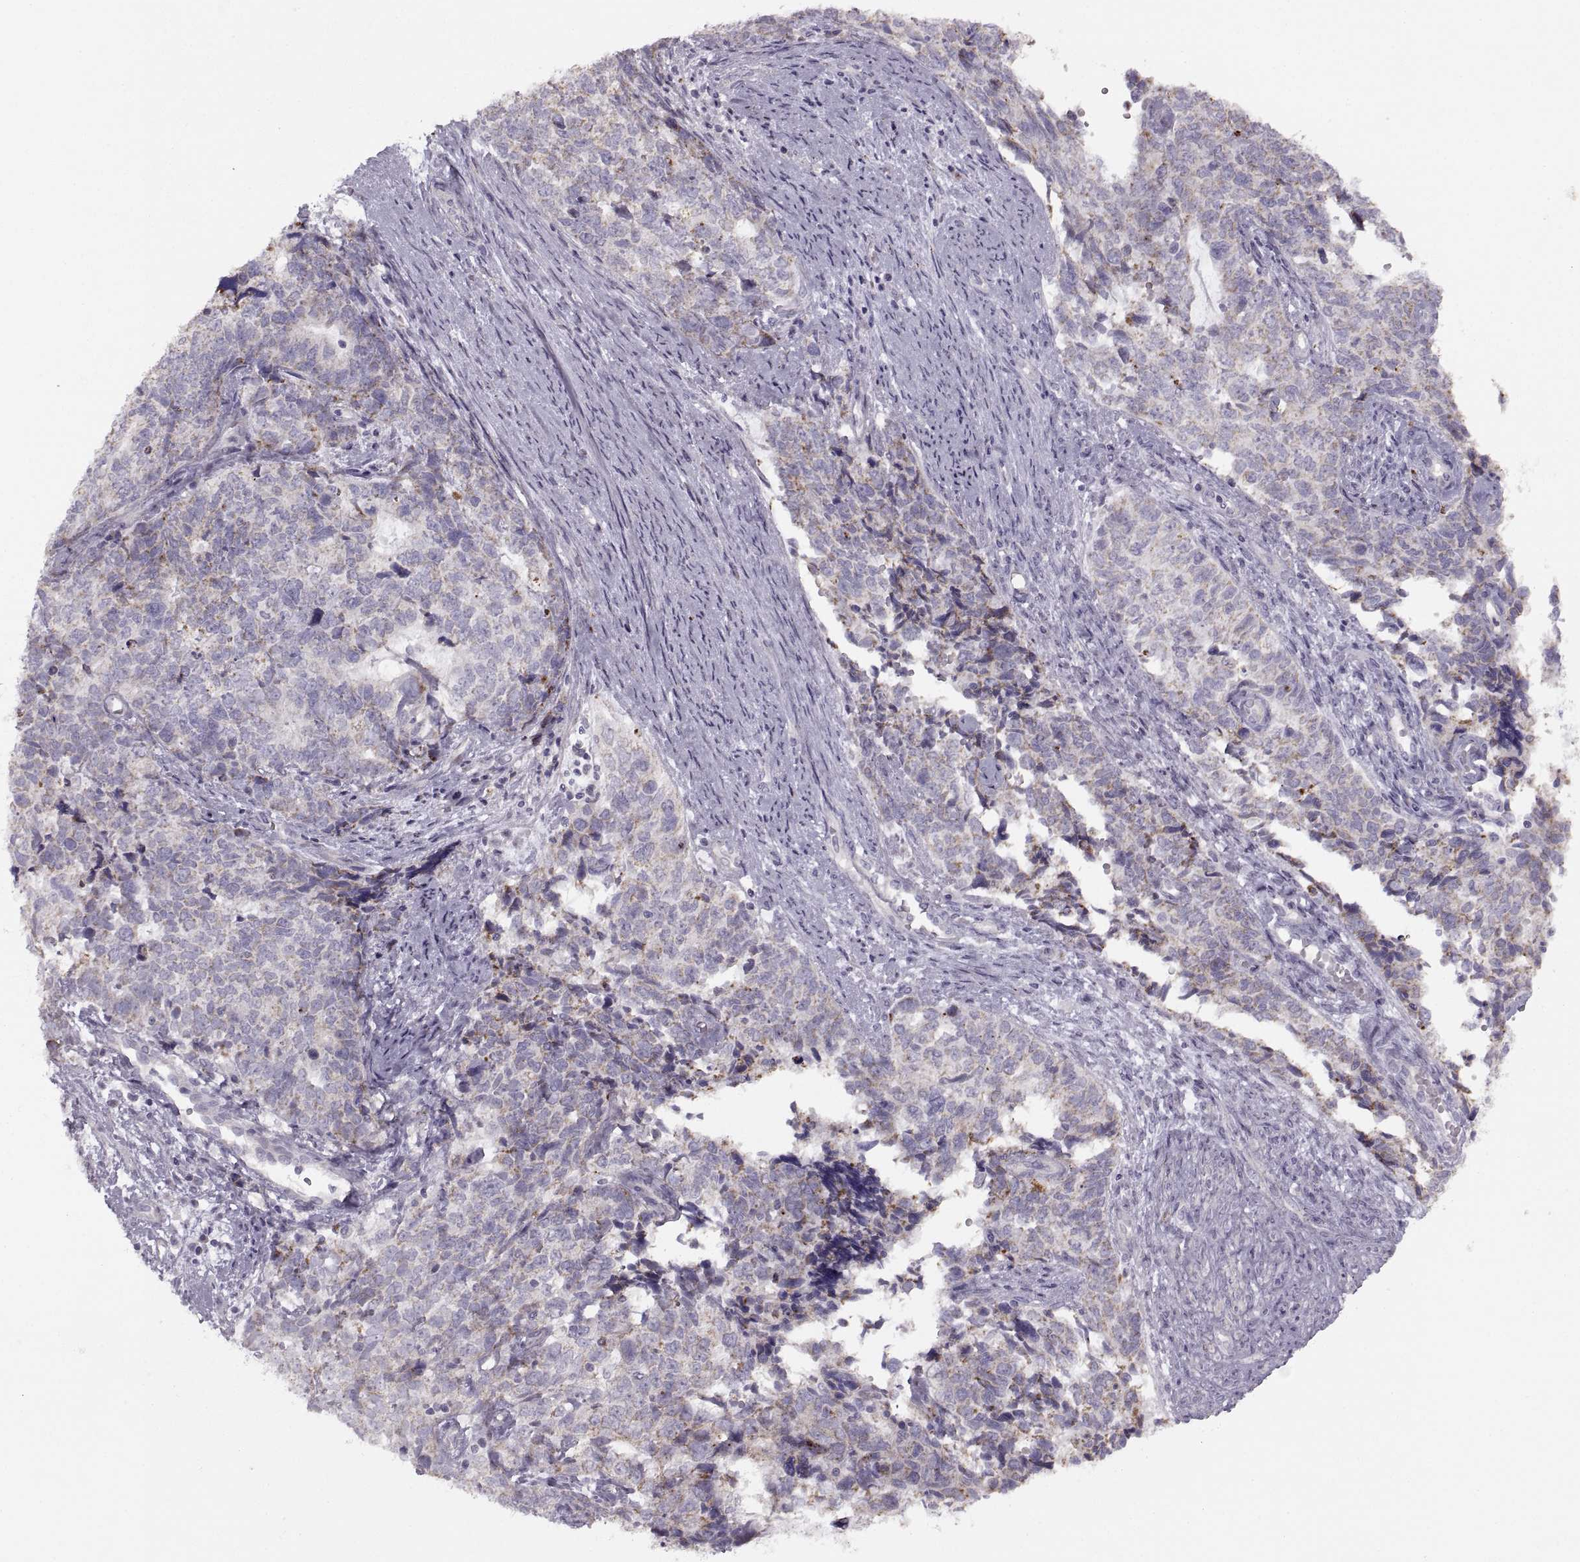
{"staining": {"intensity": "moderate", "quantity": "25%-75%", "location": "cytoplasmic/membranous"}, "tissue": "cervical cancer", "cell_type": "Tumor cells", "image_type": "cancer", "snomed": [{"axis": "morphology", "description": "Squamous cell carcinoma, NOS"}, {"axis": "topography", "description": "Cervix"}], "caption": "Immunohistochemistry (IHC) of human cervical squamous cell carcinoma reveals medium levels of moderate cytoplasmic/membranous staining in about 25%-75% of tumor cells.", "gene": "PIERCE1", "patient": {"sex": "female", "age": 63}}